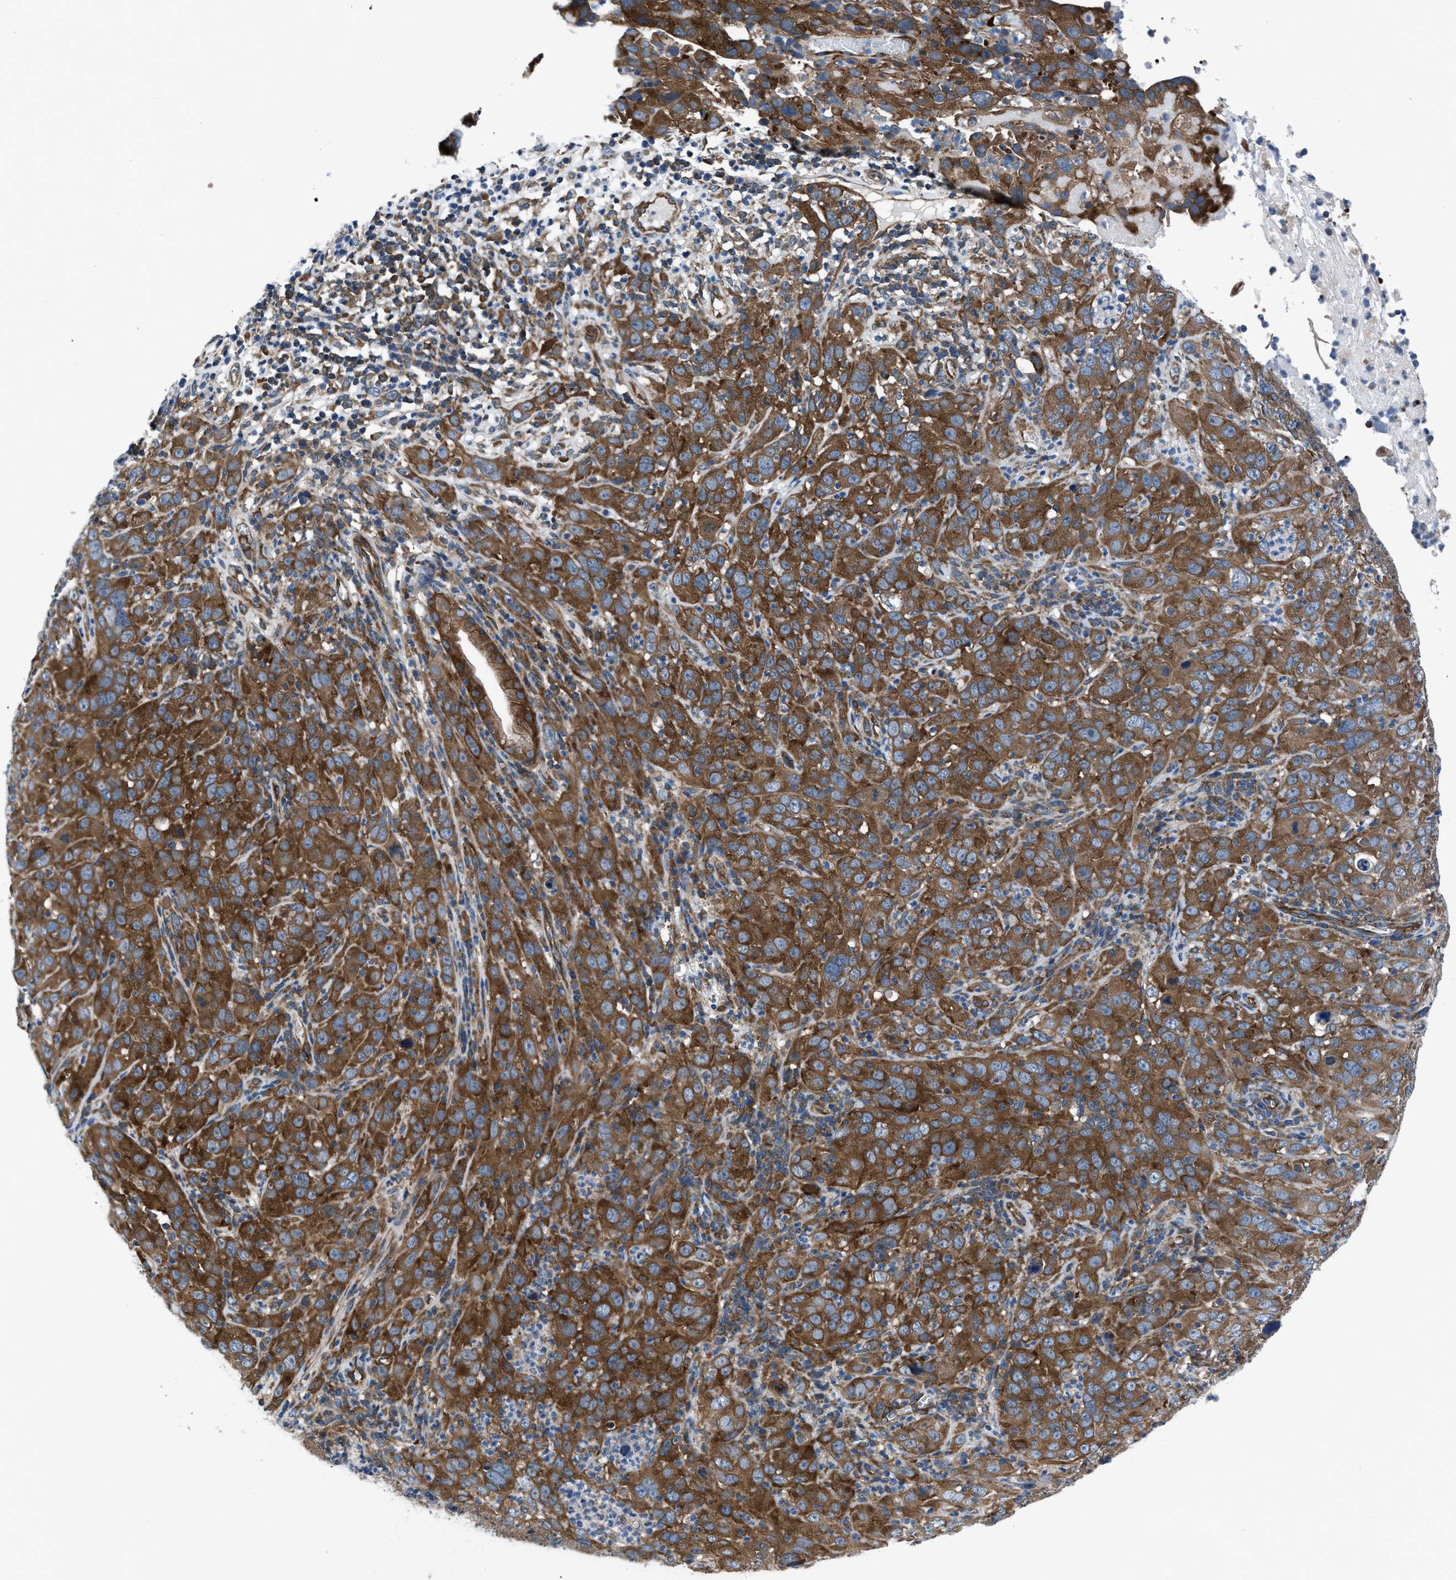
{"staining": {"intensity": "strong", "quantity": ">75%", "location": "cytoplasmic/membranous"}, "tissue": "cervical cancer", "cell_type": "Tumor cells", "image_type": "cancer", "snomed": [{"axis": "morphology", "description": "Squamous cell carcinoma, NOS"}, {"axis": "topography", "description": "Cervix"}], "caption": "Strong cytoplasmic/membranous expression is seen in about >75% of tumor cells in squamous cell carcinoma (cervical).", "gene": "TRIP4", "patient": {"sex": "female", "age": 32}}